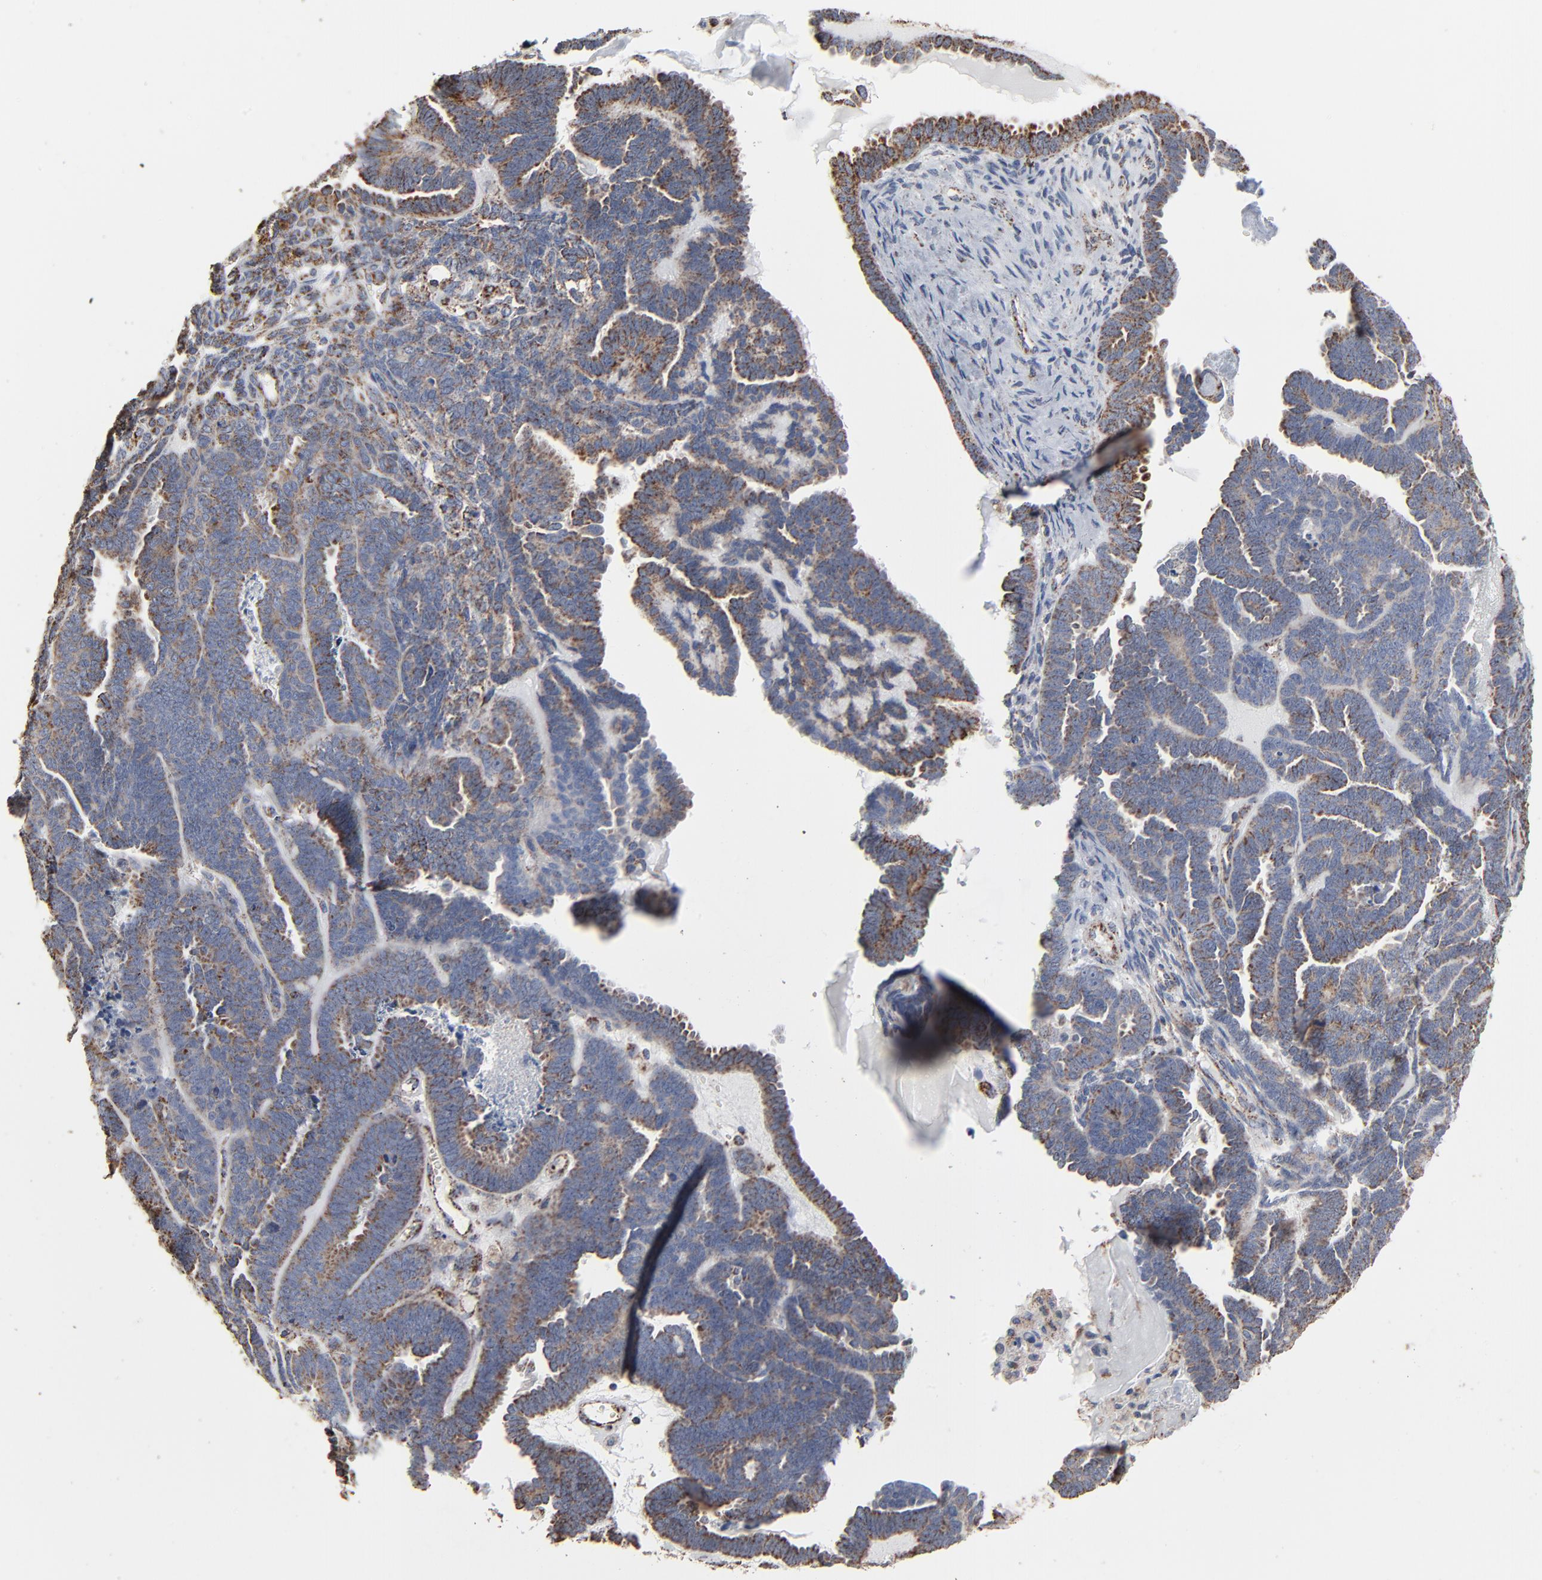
{"staining": {"intensity": "moderate", "quantity": ">75%", "location": "cytoplasmic/membranous"}, "tissue": "endometrial cancer", "cell_type": "Tumor cells", "image_type": "cancer", "snomed": [{"axis": "morphology", "description": "Neoplasm, malignant, NOS"}, {"axis": "topography", "description": "Endometrium"}], "caption": "Immunohistochemical staining of endometrial malignant neoplasm displays moderate cytoplasmic/membranous protein expression in about >75% of tumor cells. The protein of interest is stained brown, and the nuclei are stained in blue (DAB IHC with brightfield microscopy, high magnification).", "gene": "UQCRC1", "patient": {"sex": "female", "age": 74}}